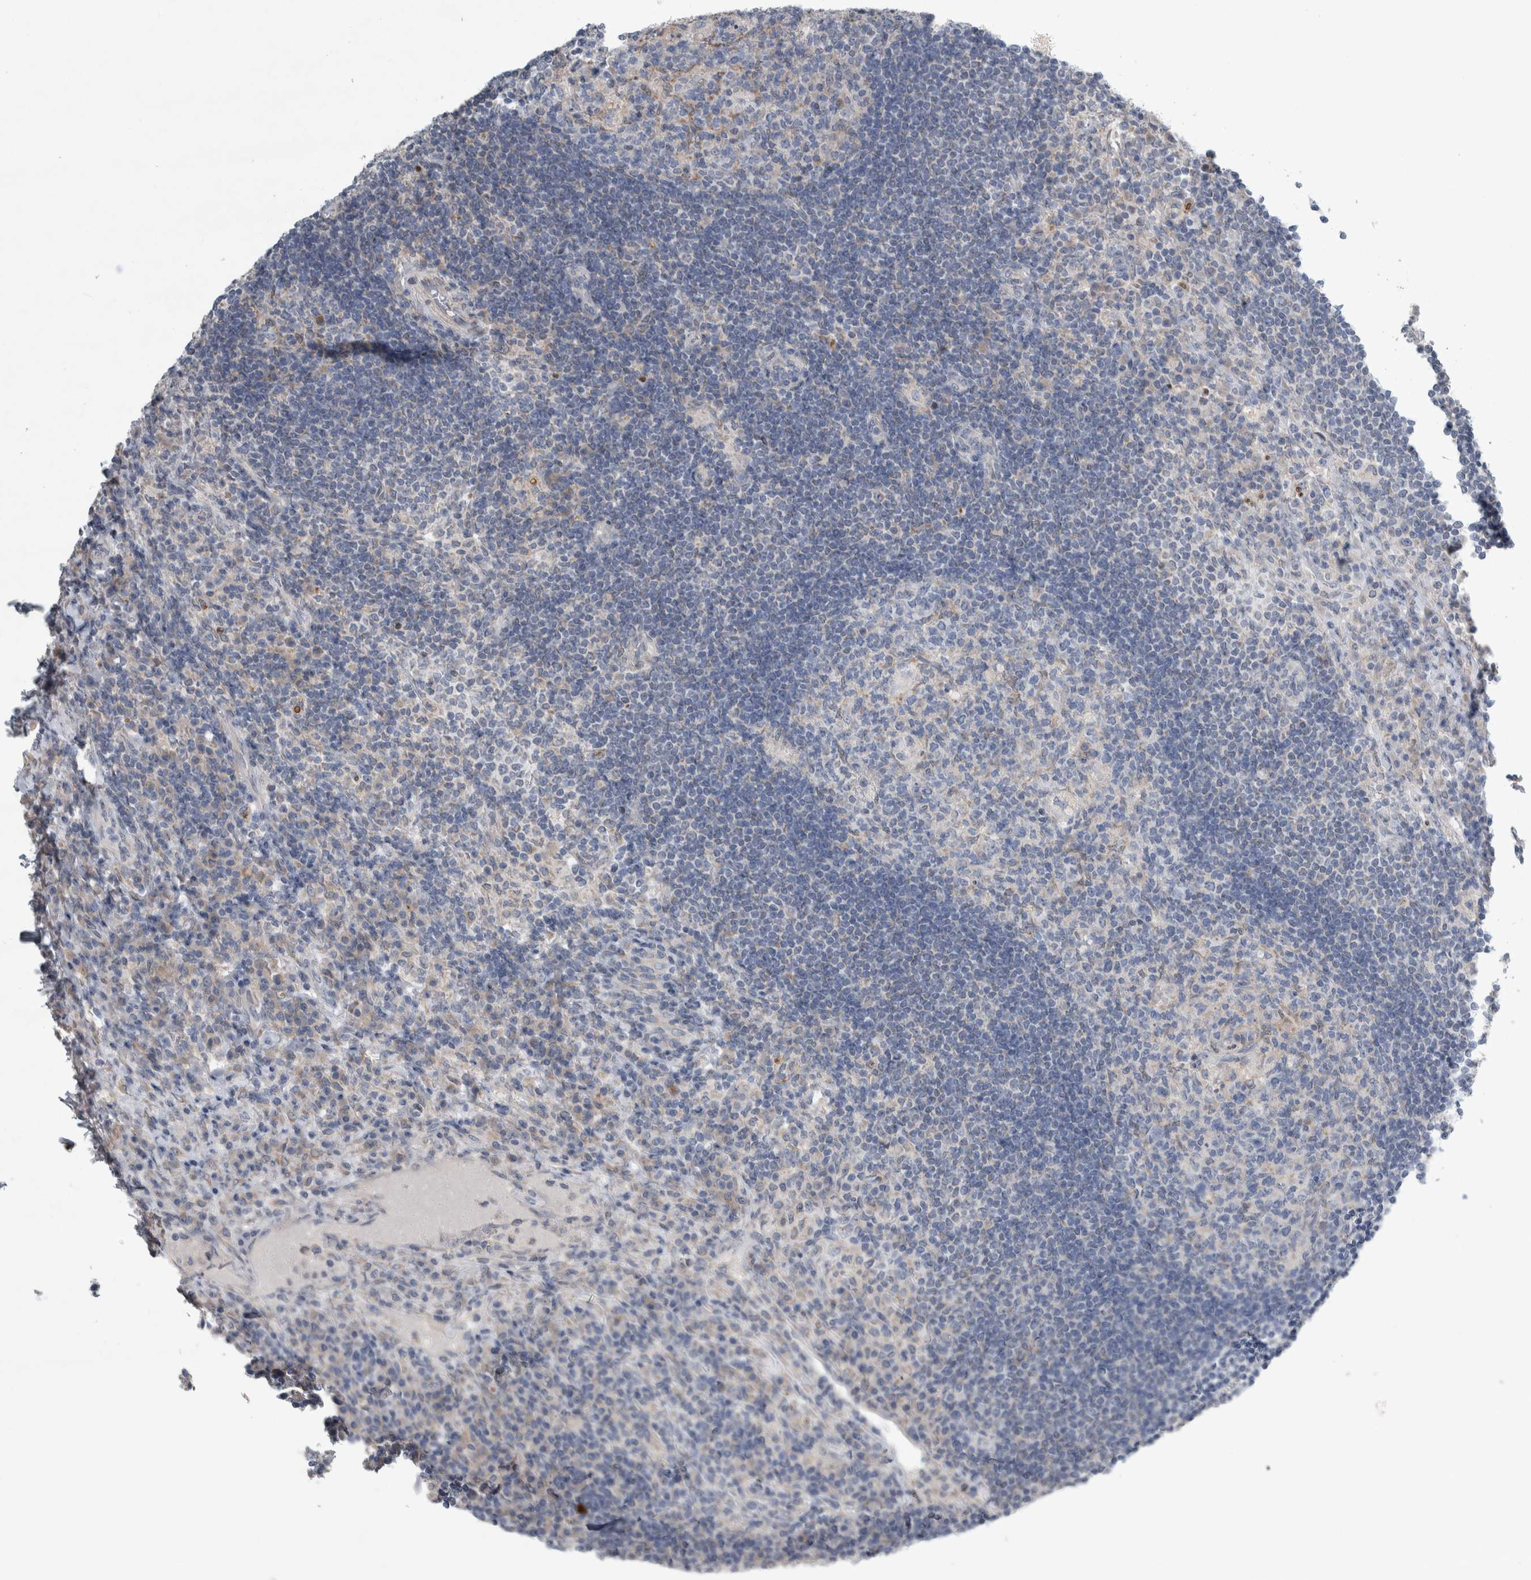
{"staining": {"intensity": "negative", "quantity": "none", "location": "none"}, "tissue": "lymph node", "cell_type": "Germinal center cells", "image_type": "normal", "snomed": [{"axis": "morphology", "description": "Normal tissue, NOS"}, {"axis": "topography", "description": "Lymph node"}], "caption": "Germinal center cells show no significant staining in benign lymph node. The staining was performed using DAB (3,3'-diaminobenzidine) to visualize the protein expression in brown, while the nuclei were stained in blue with hematoxylin (Magnification: 20x).", "gene": "SIGMAR1", "patient": {"sex": "female", "age": 53}}